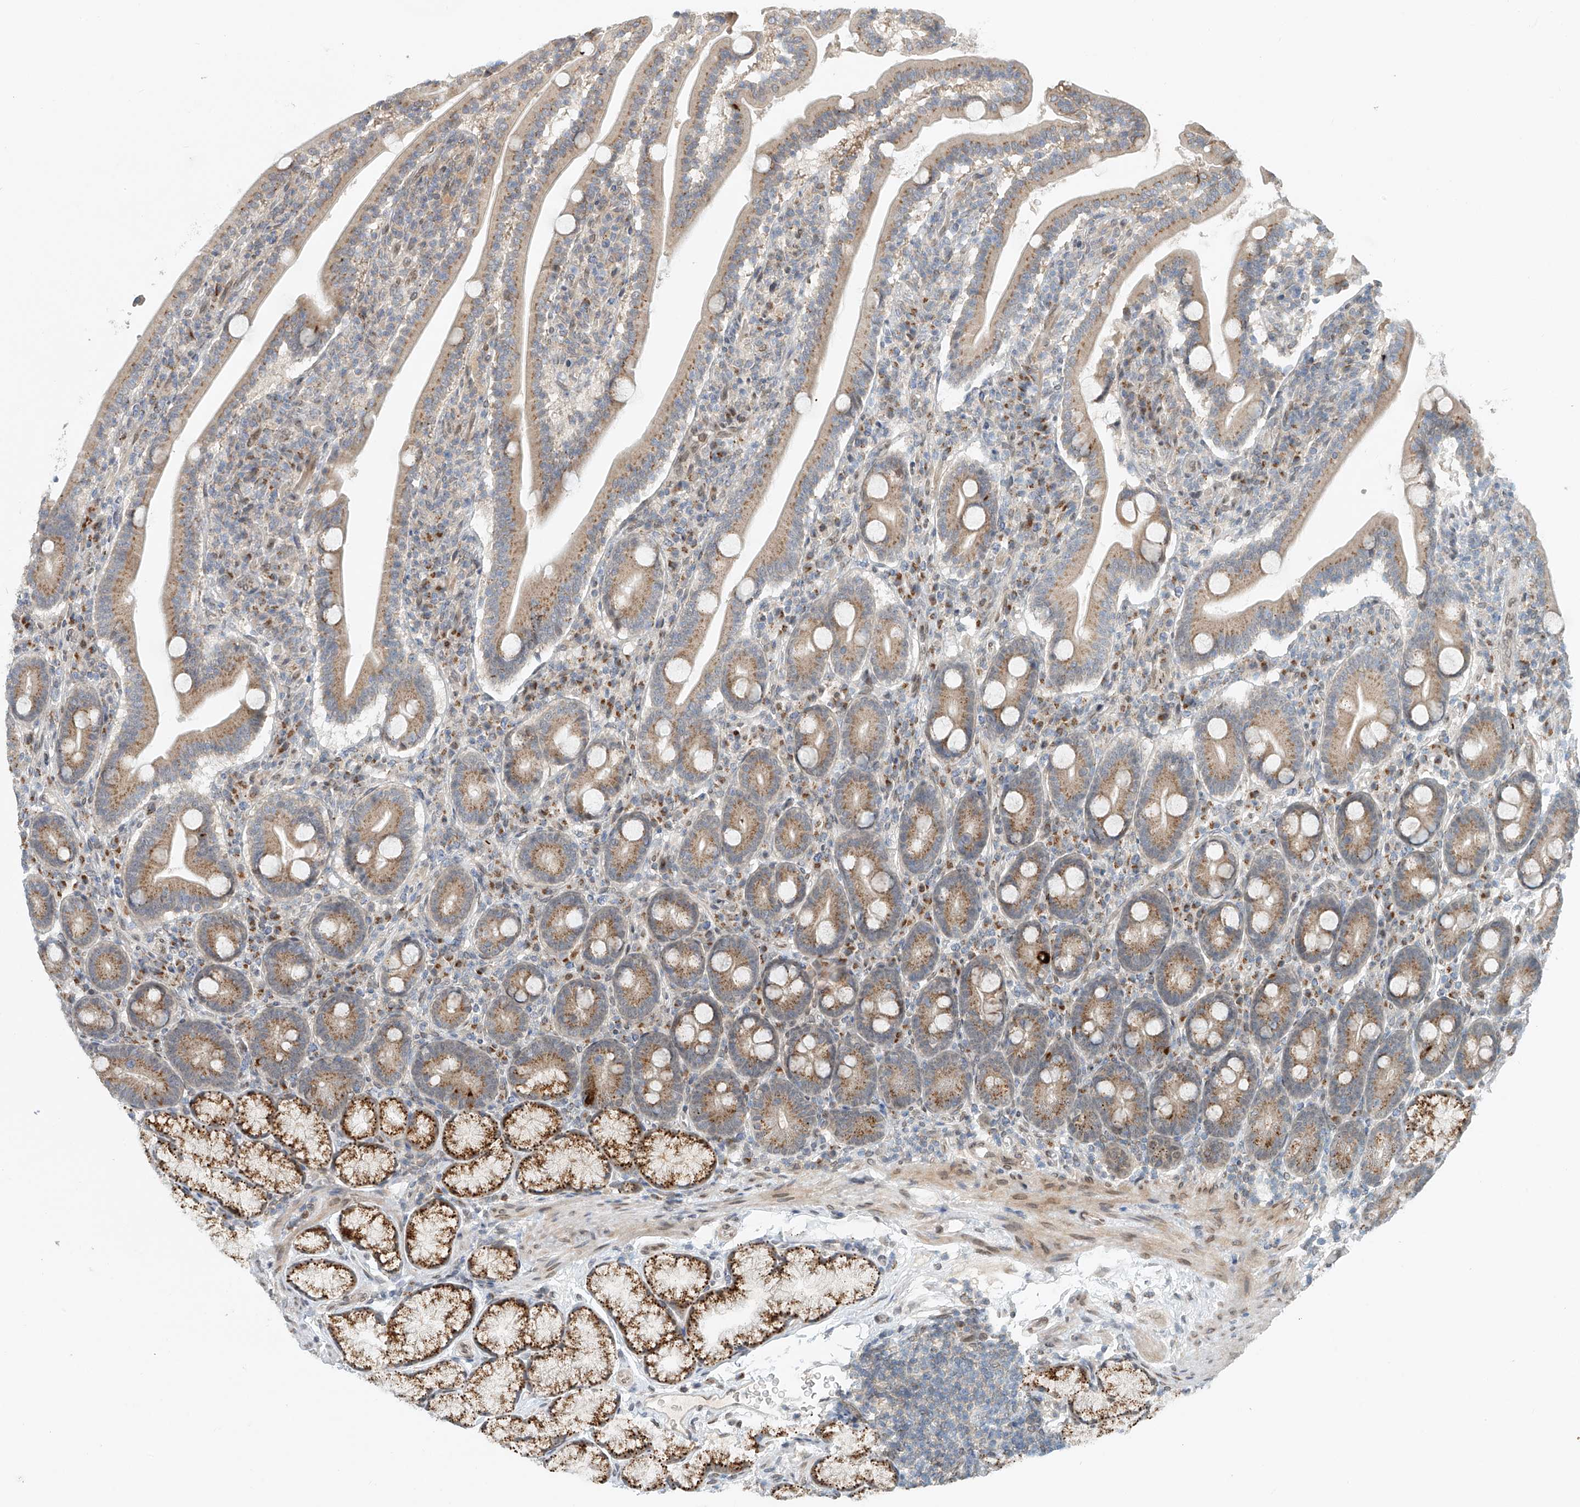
{"staining": {"intensity": "strong", "quantity": "25%-75%", "location": "cytoplasmic/membranous"}, "tissue": "duodenum", "cell_type": "Glandular cells", "image_type": "normal", "snomed": [{"axis": "morphology", "description": "Normal tissue, NOS"}, {"axis": "topography", "description": "Duodenum"}], "caption": "IHC staining of normal duodenum, which exhibits high levels of strong cytoplasmic/membranous expression in about 25%-75% of glandular cells indicating strong cytoplasmic/membranous protein expression. The staining was performed using DAB (3,3'-diaminobenzidine) (brown) for protein detection and nuclei were counterstained in hematoxylin (blue).", "gene": "STARD9", "patient": {"sex": "male", "age": 35}}